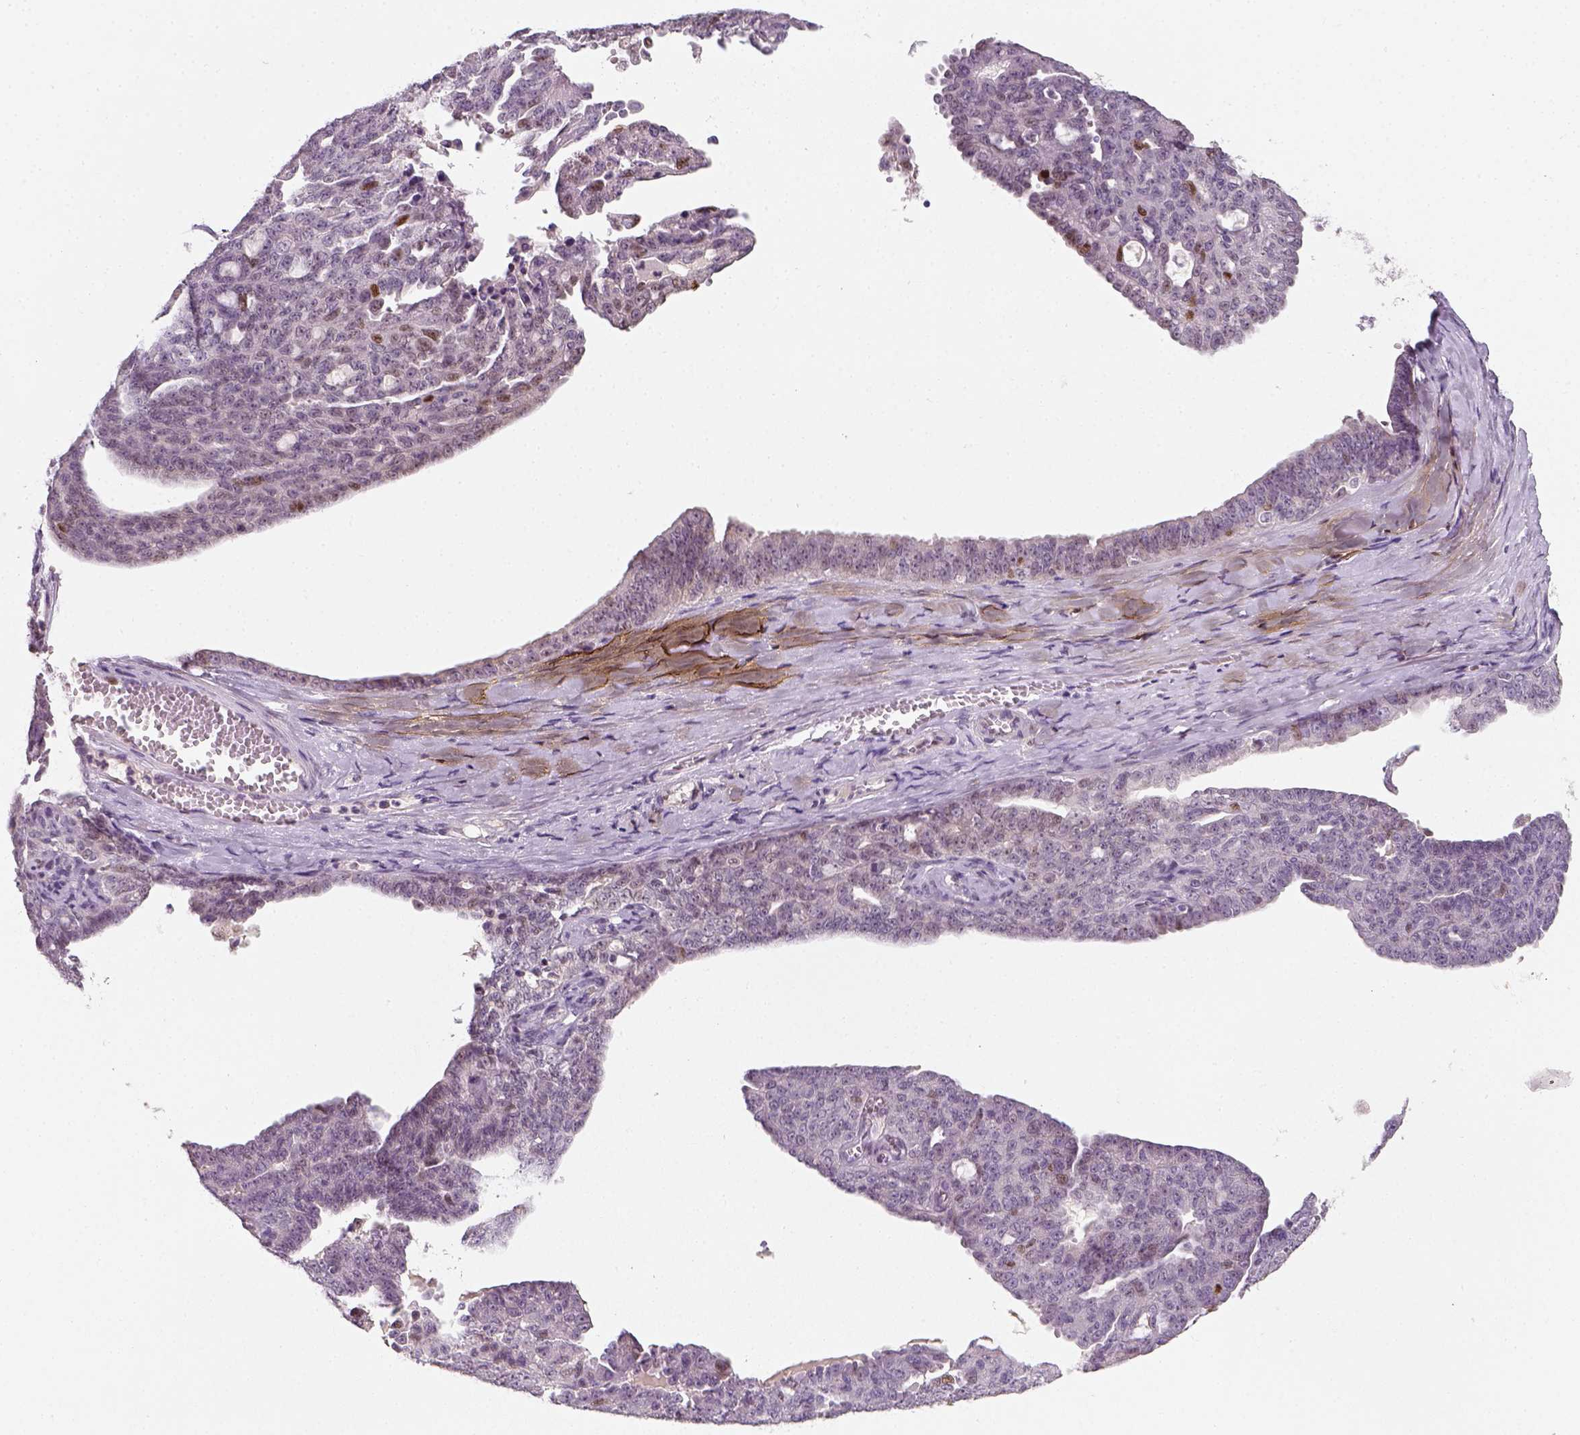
{"staining": {"intensity": "moderate", "quantity": "<25%", "location": "nuclear"}, "tissue": "ovarian cancer", "cell_type": "Tumor cells", "image_type": "cancer", "snomed": [{"axis": "morphology", "description": "Cystadenocarcinoma, serous, NOS"}, {"axis": "topography", "description": "Ovary"}], "caption": "Tumor cells reveal low levels of moderate nuclear expression in about <25% of cells in ovarian serous cystadenocarcinoma.", "gene": "TP53", "patient": {"sex": "female", "age": 71}}